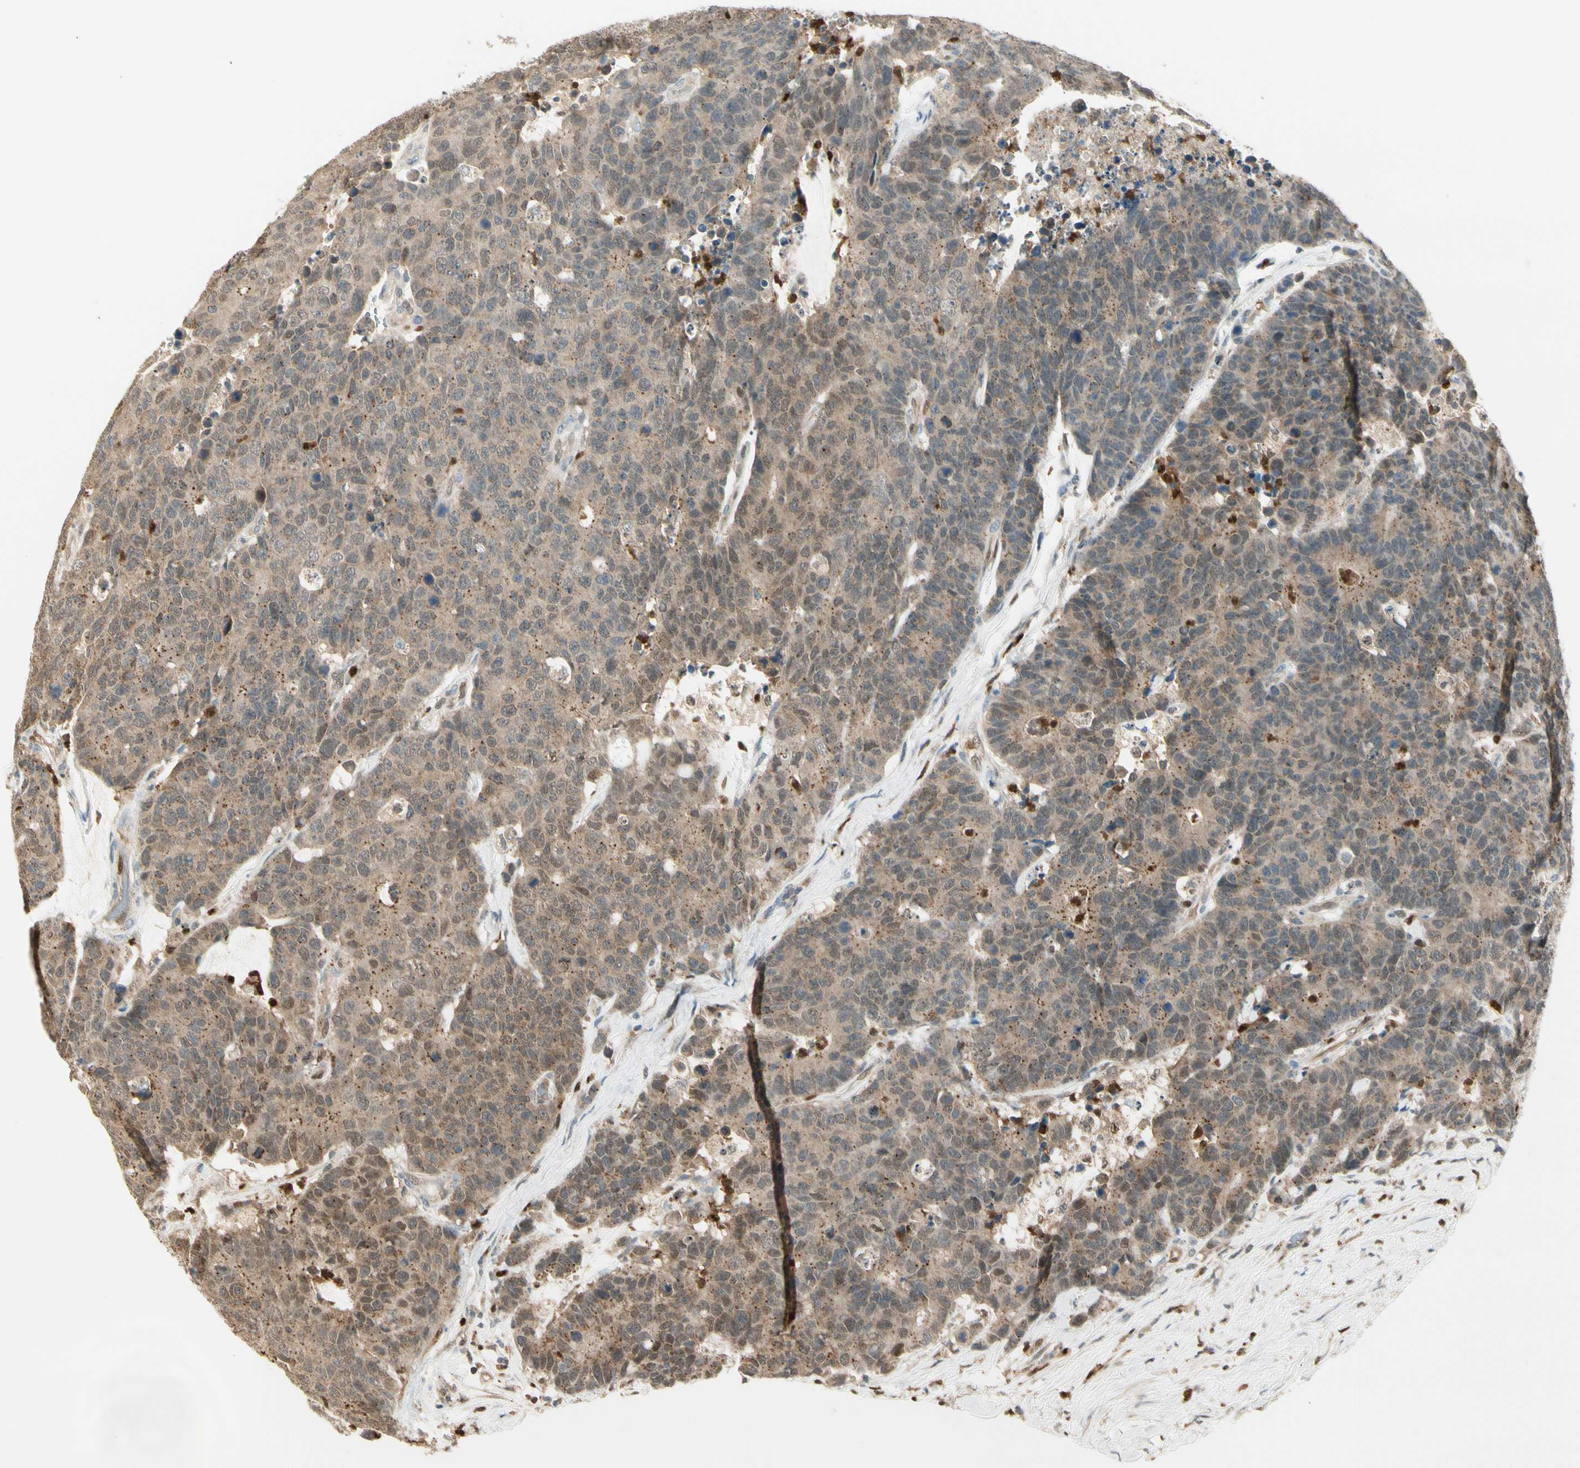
{"staining": {"intensity": "moderate", "quantity": "25%-75%", "location": "cytoplasmic/membranous"}, "tissue": "colorectal cancer", "cell_type": "Tumor cells", "image_type": "cancer", "snomed": [{"axis": "morphology", "description": "Adenocarcinoma, NOS"}, {"axis": "topography", "description": "Colon"}], "caption": "Protein expression by immunohistochemistry exhibits moderate cytoplasmic/membranous expression in approximately 25%-75% of tumor cells in adenocarcinoma (colorectal).", "gene": "LTA4H", "patient": {"sex": "female", "age": 86}}